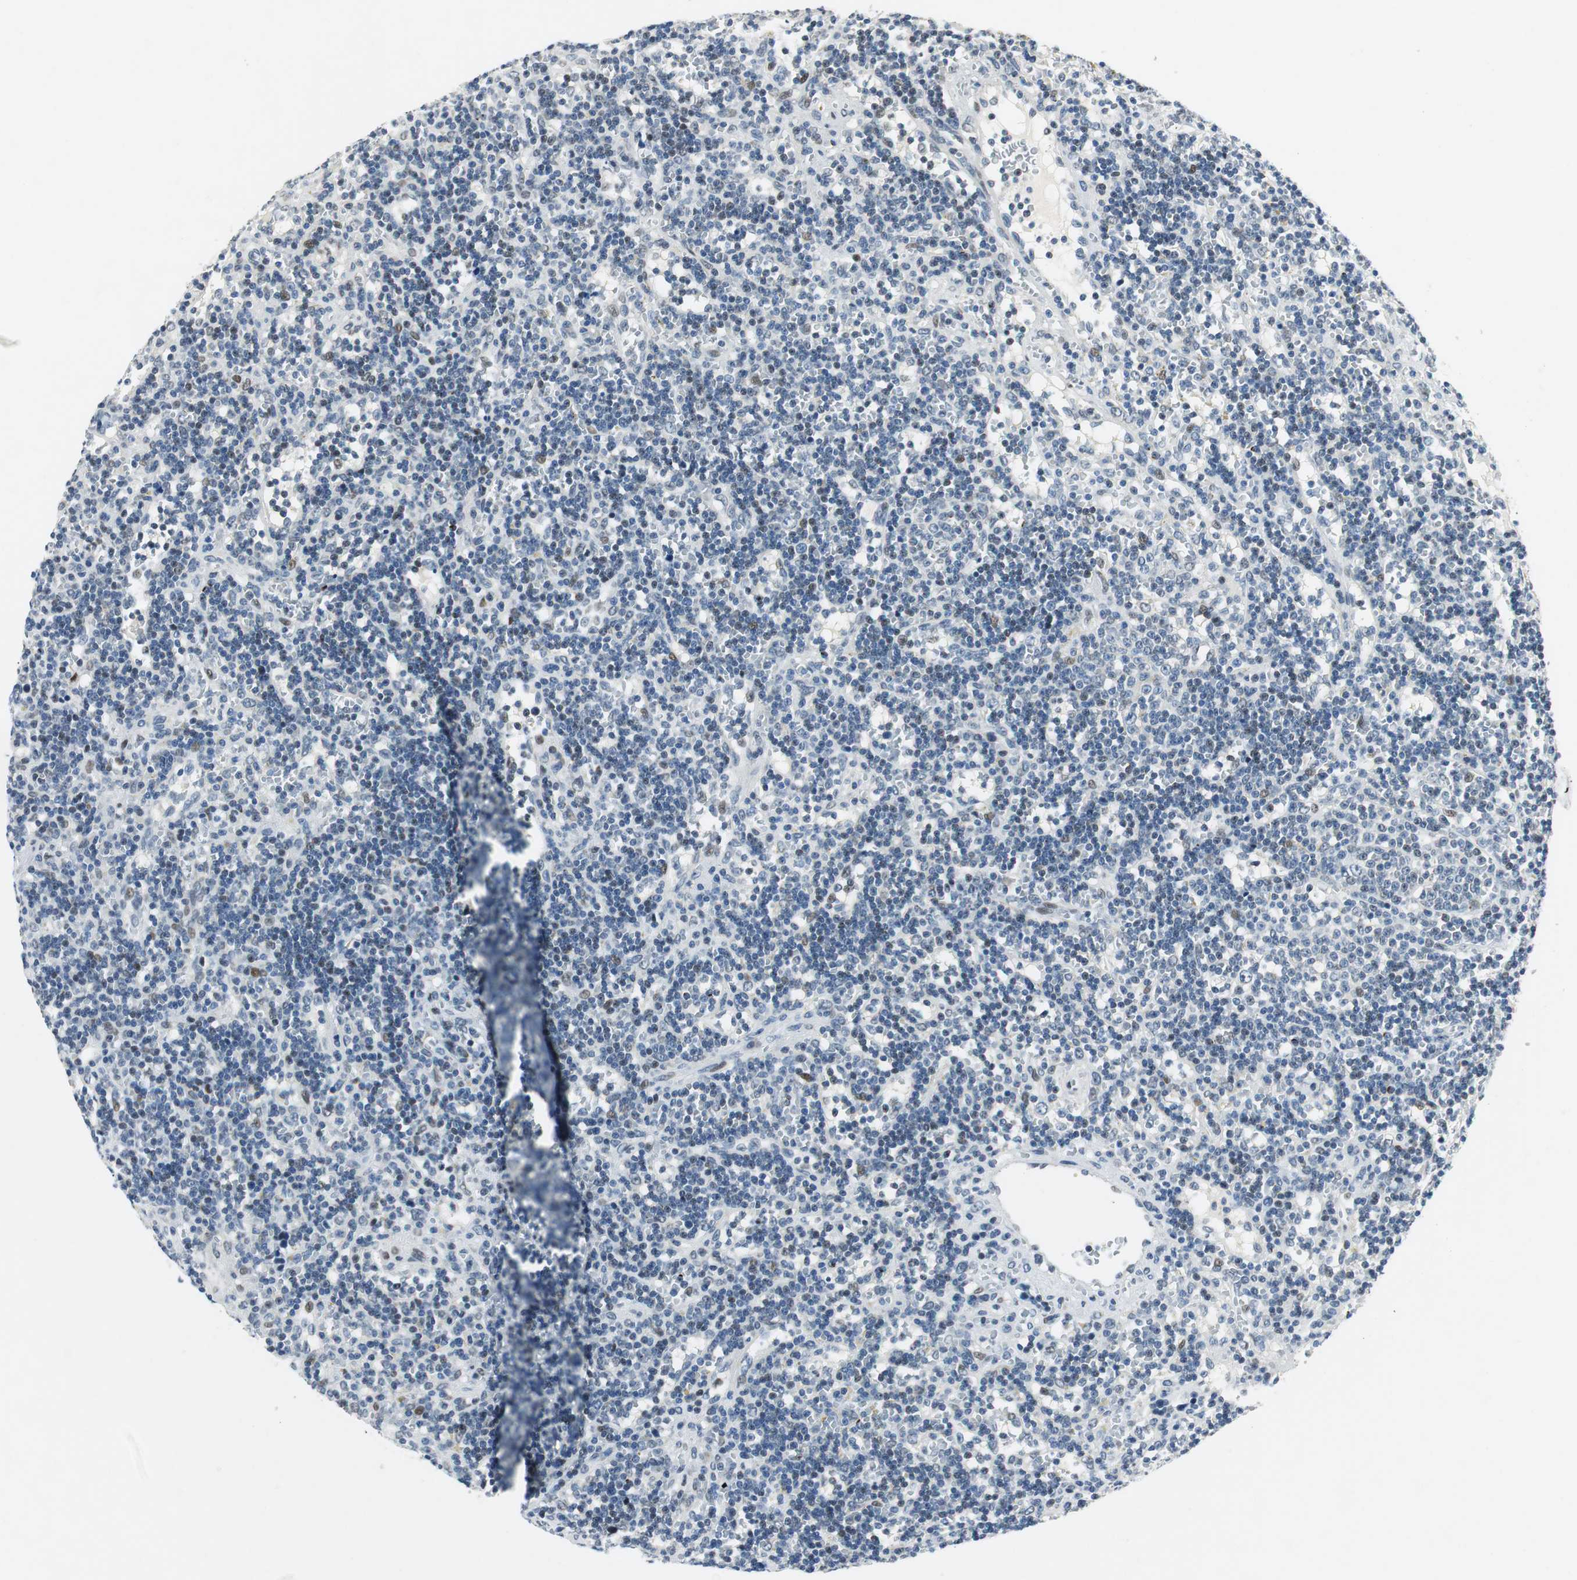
{"staining": {"intensity": "weak", "quantity": "<25%", "location": "nuclear"}, "tissue": "lymphoma", "cell_type": "Tumor cells", "image_type": "cancer", "snomed": [{"axis": "morphology", "description": "Malignant lymphoma, non-Hodgkin's type, Low grade"}, {"axis": "topography", "description": "Spleen"}], "caption": "DAB immunohistochemical staining of human lymphoma demonstrates no significant staining in tumor cells.", "gene": "AJUBA", "patient": {"sex": "male", "age": 60}}